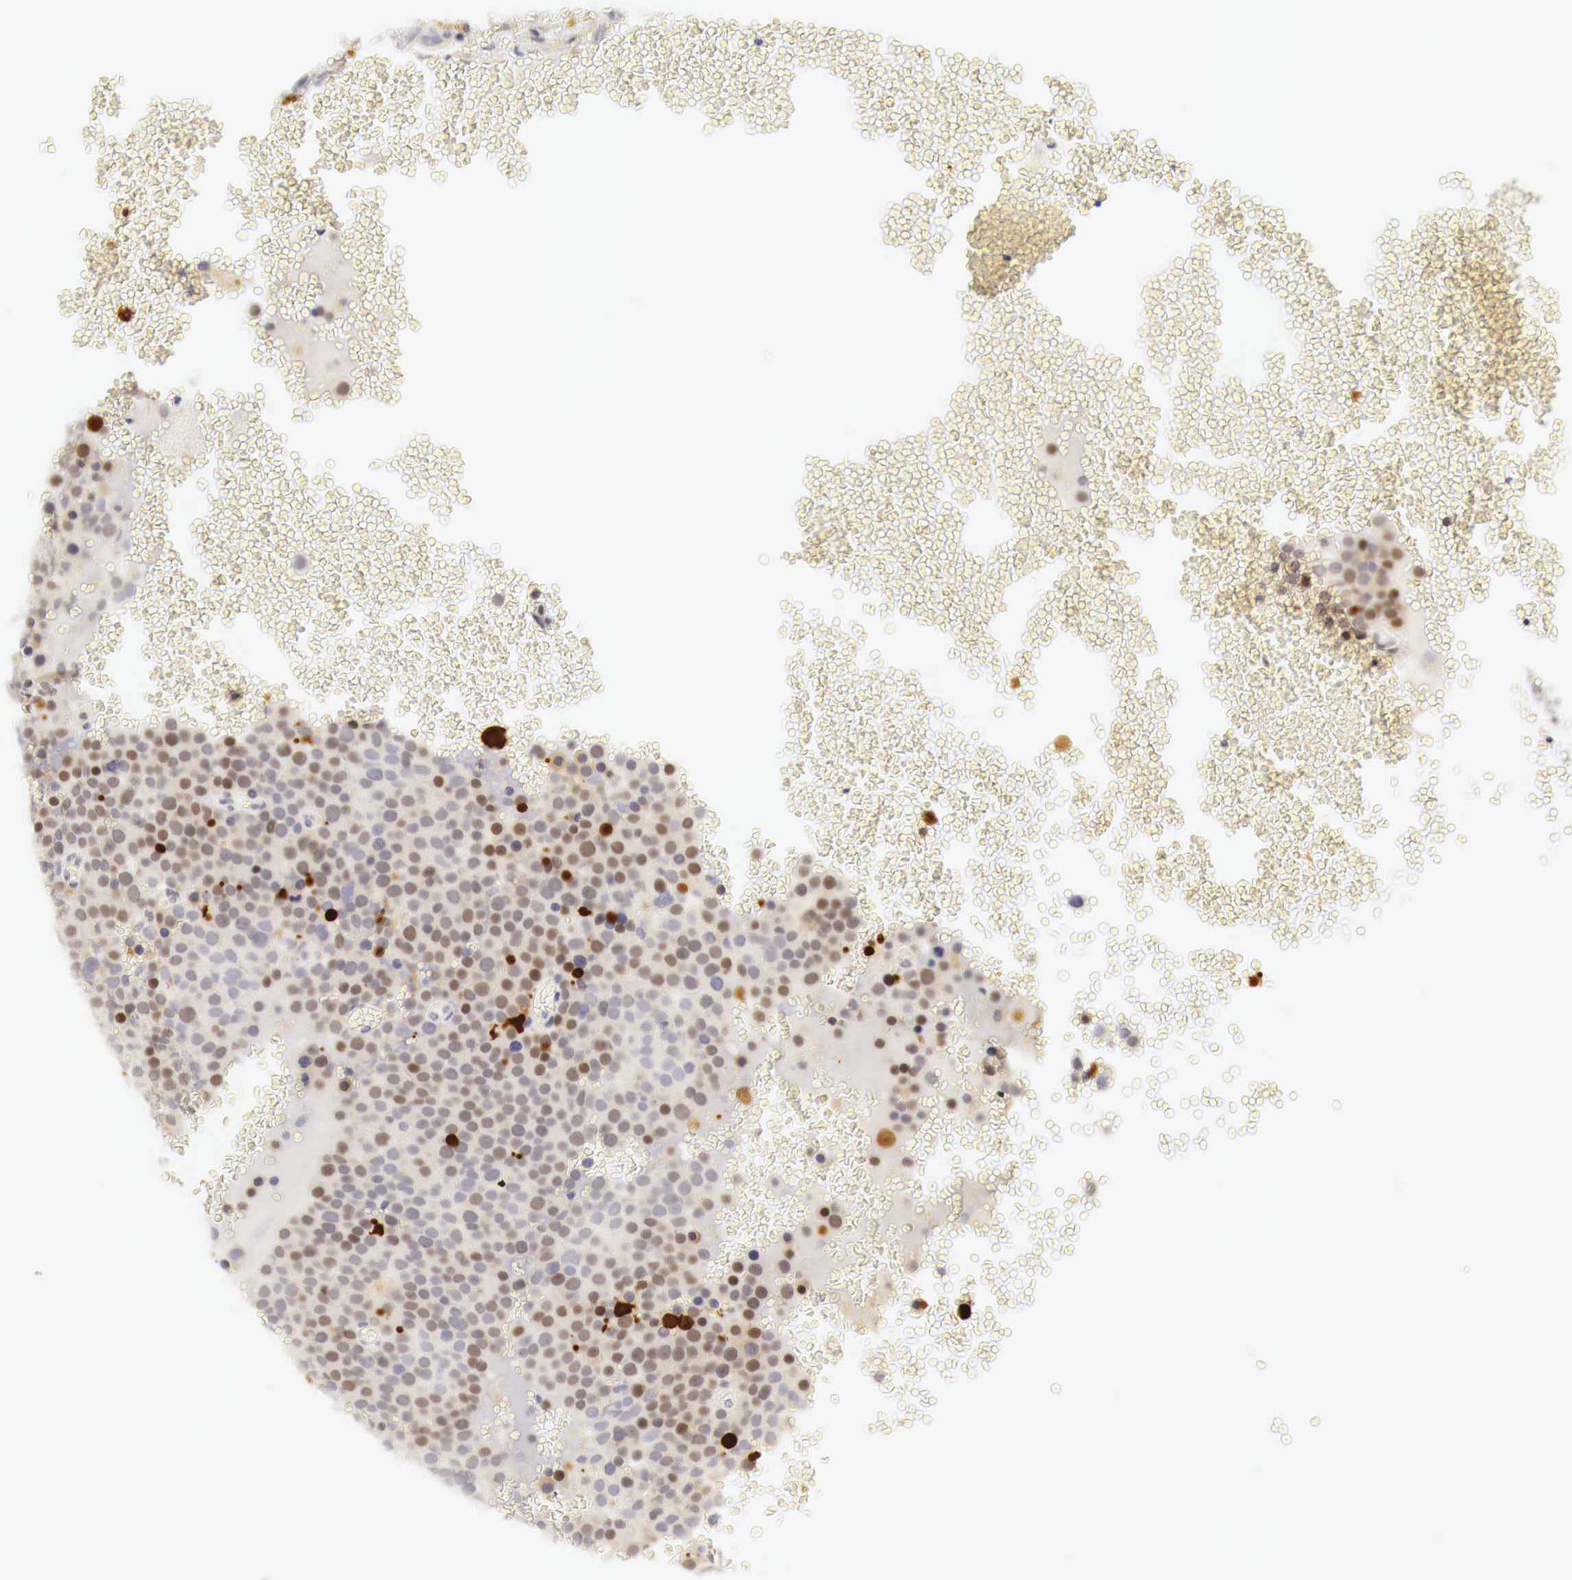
{"staining": {"intensity": "strong", "quantity": "<25%", "location": "nuclear"}, "tissue": "testis cancer", "cell_type": "Tumor cells", "image_type": "cancer", "snomed": [{"axis": "morphology", "description": "Seminoma, NOS"}, {"axis": "topography", "description": "Testis"}], "caption": "Immunohistochemistry (IHC) of testis seminoma demonstrates medium levels of strong nuclear staining in about <25% of tumor cells.", "gene": "CASP3", "patient": {"sex": "male", "age": 71}}